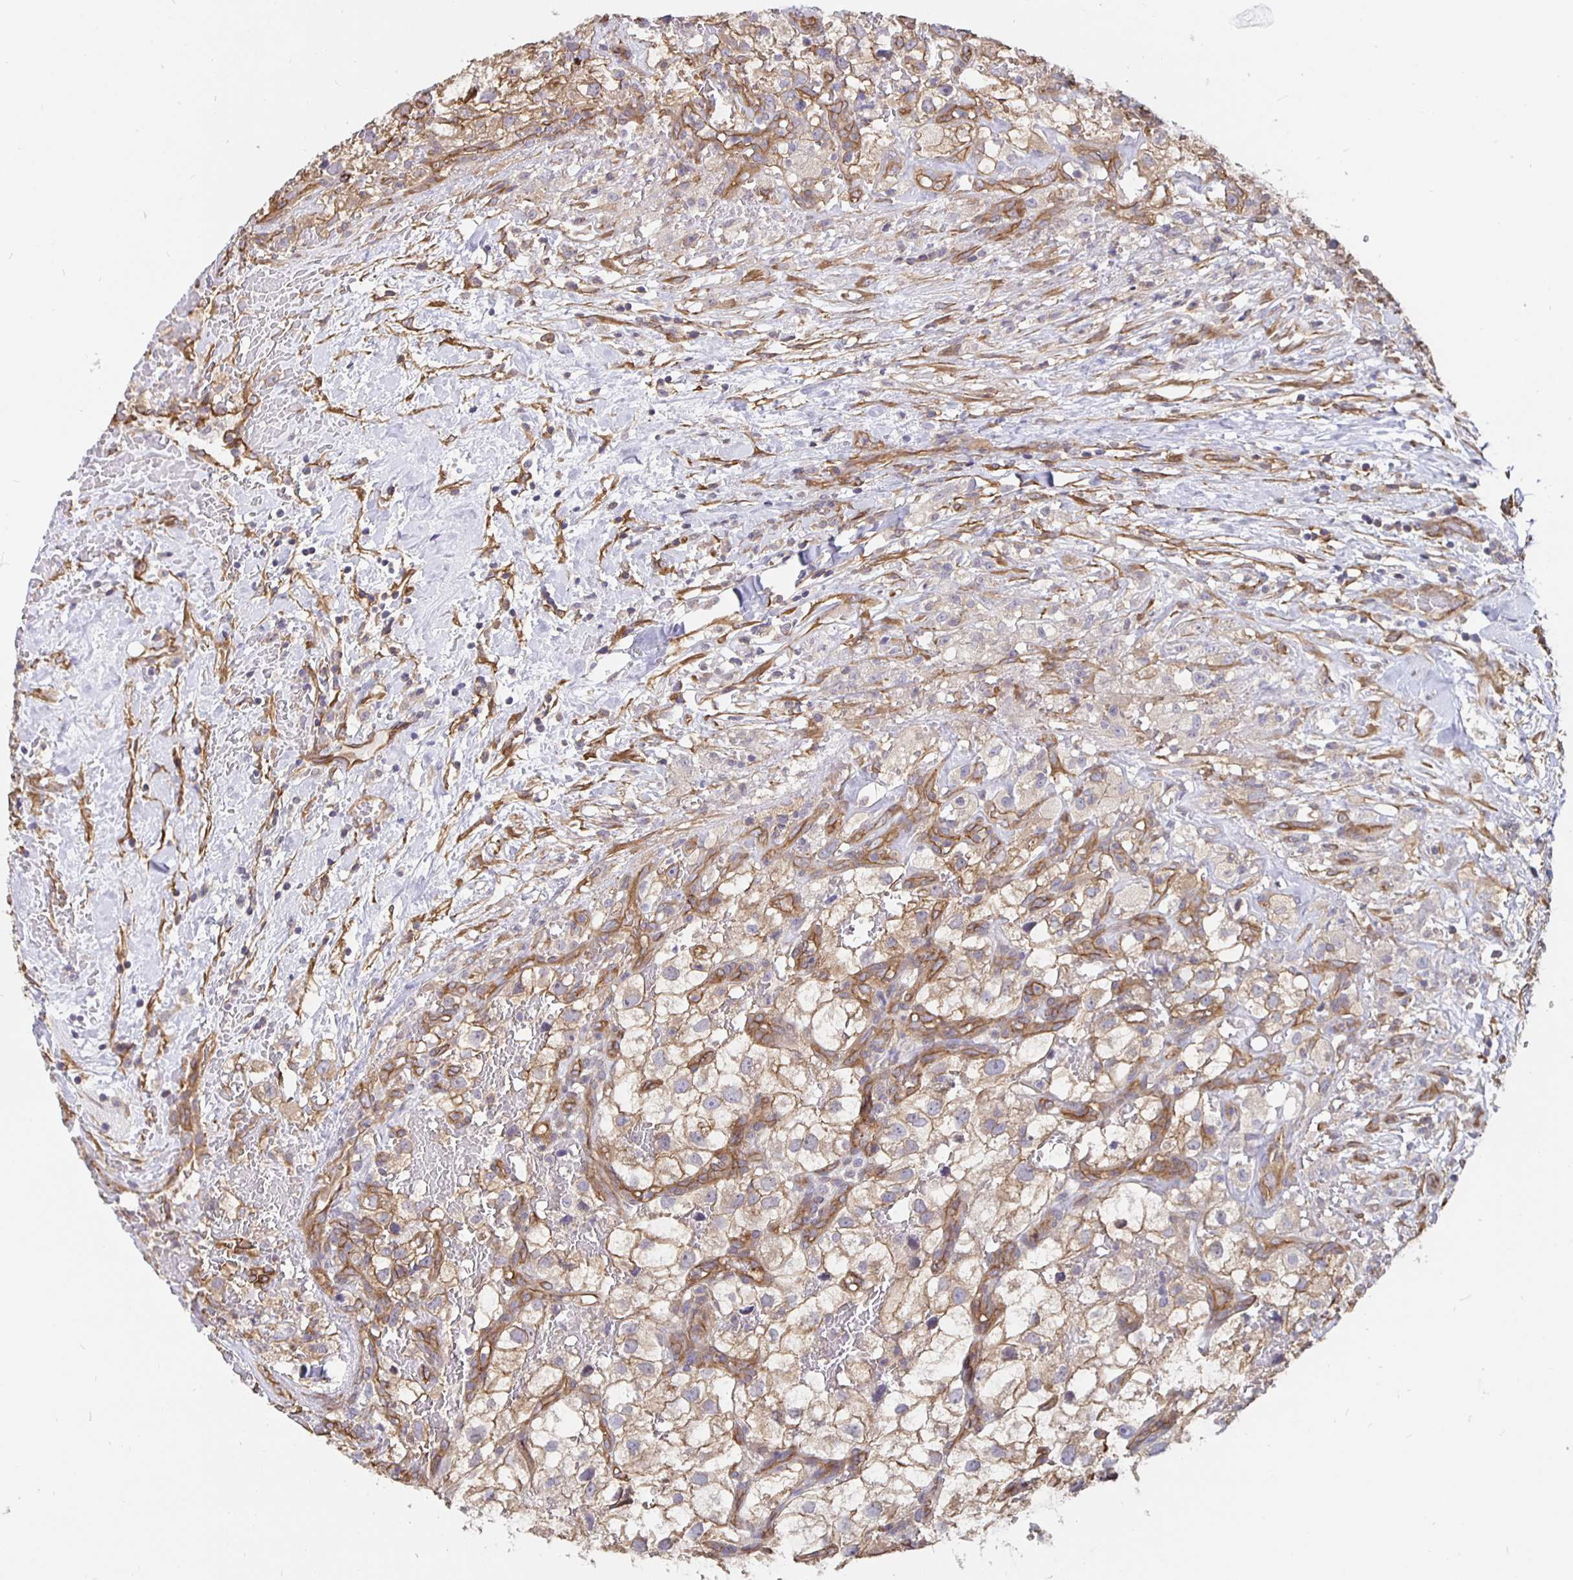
{"staining": {"intensity": "weak", "quantity": ">75%", "location": "cytoplasmic/membranous"}, "tissue": "renal cancer", "cell_type": "Tumor cells", "image_type": "cancer", "snomed": [{"axis": "morphology", "description": "Adenocarcinoma, NOS"}, {"axis": "topography", "description": "Kidney"}], "caption": "This micrograph demonstrates immunohistochemistry (IHC) staining of renal cancer, with low weak cytoplasmic/membranous expression in approximately >75% of tumor cells.", "gene": "ARHGEF39", "patient": {"sex": "male", "age": 59}}